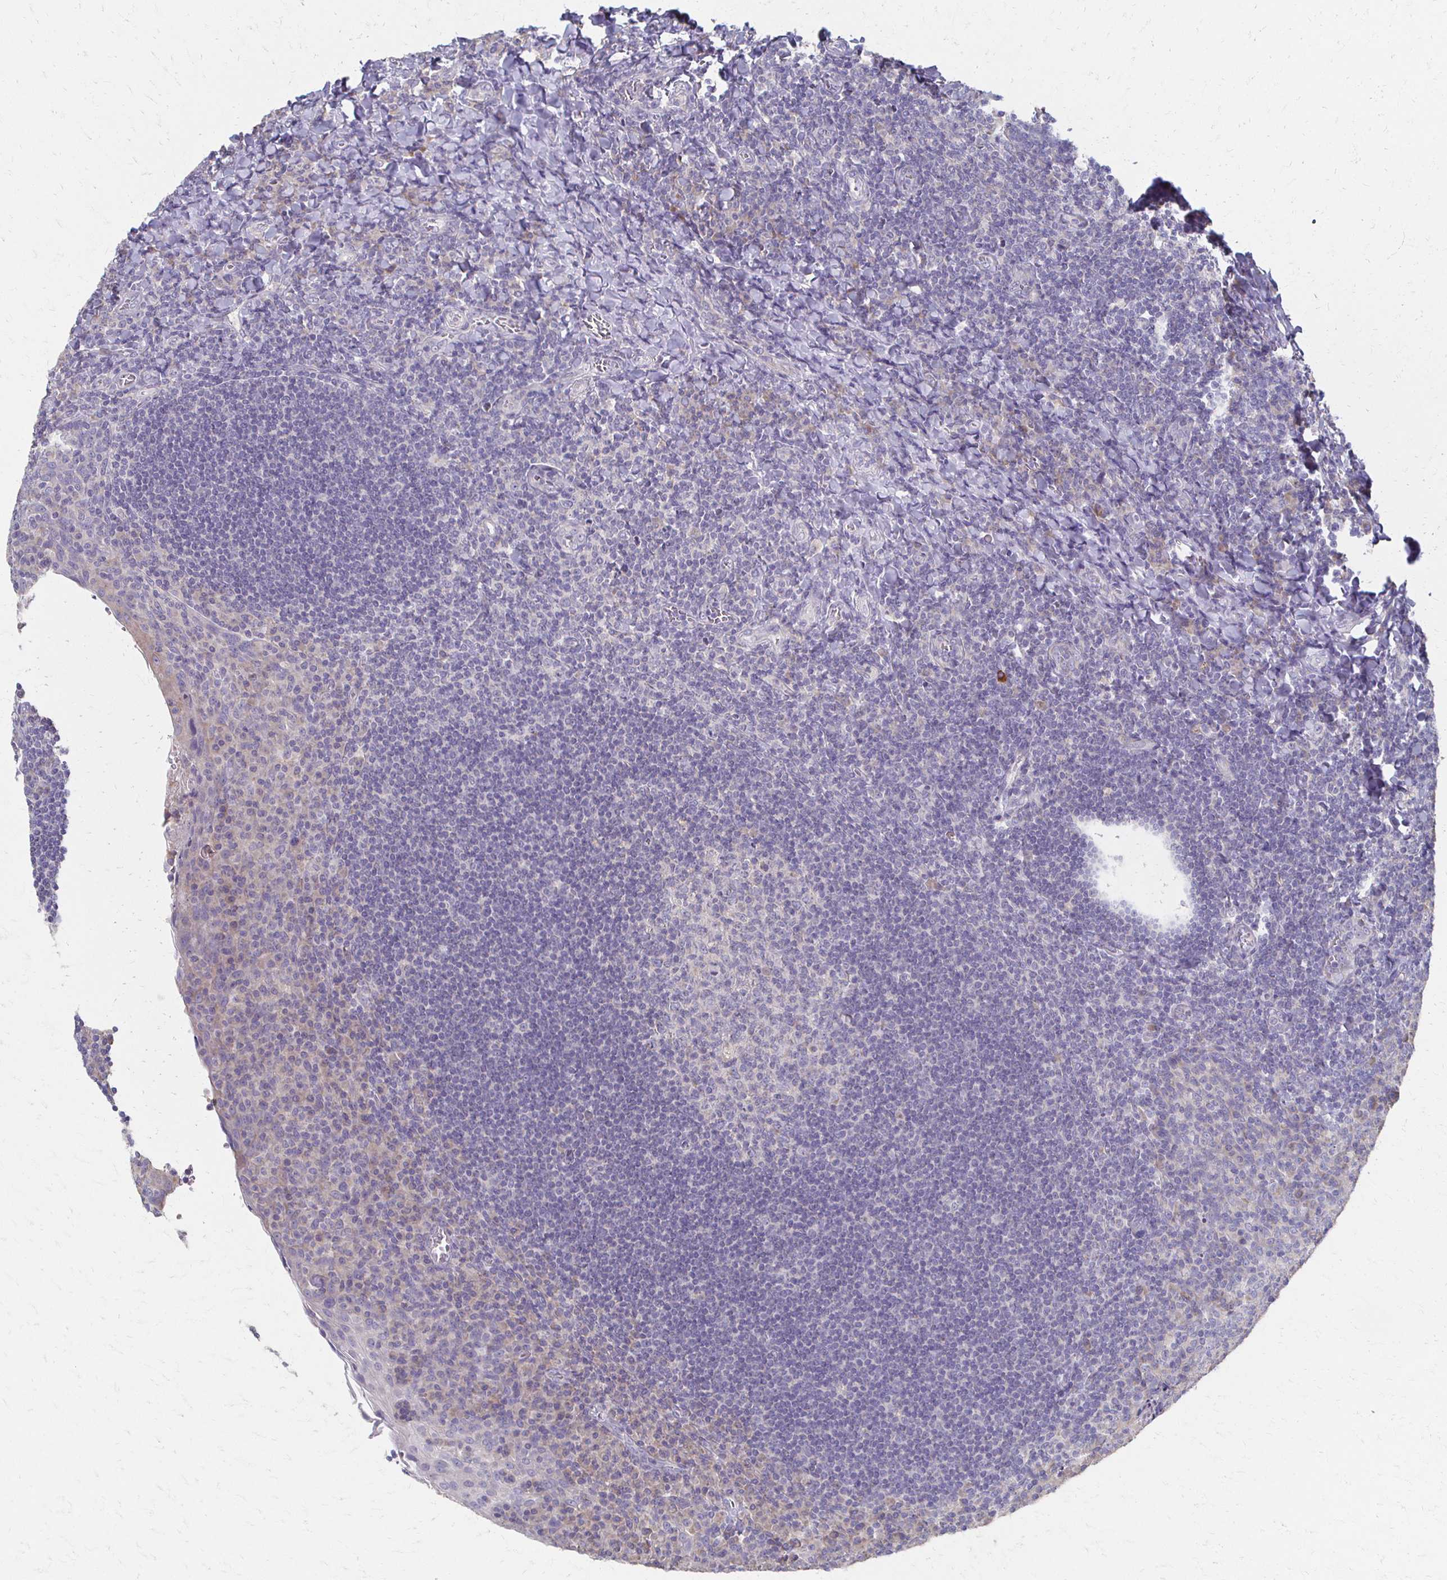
{"staining": {"intensity": "negative", "quantity": "none", "location": "none"}, "tissue": "tonsil", "cell_type": "Germinal center cells", "image_type": "normal", "snomed": [{"axis": "morphology", "description": "Normal tissue, NOS"}, {"axis": "topography", "description": "Tonsil"}], "caption": "A high-resolution micrograph shows immunohistochemistry staining of unremarkable tonsil, which exhibits no significant expression in germinal center cells. Brightfield microscopy of IHC stained with DAB (brown) and hematoxylin (blue), captured at high magnification.", "gene": "CX3CR1", "patient": {"sex": "male", "age": 17}}